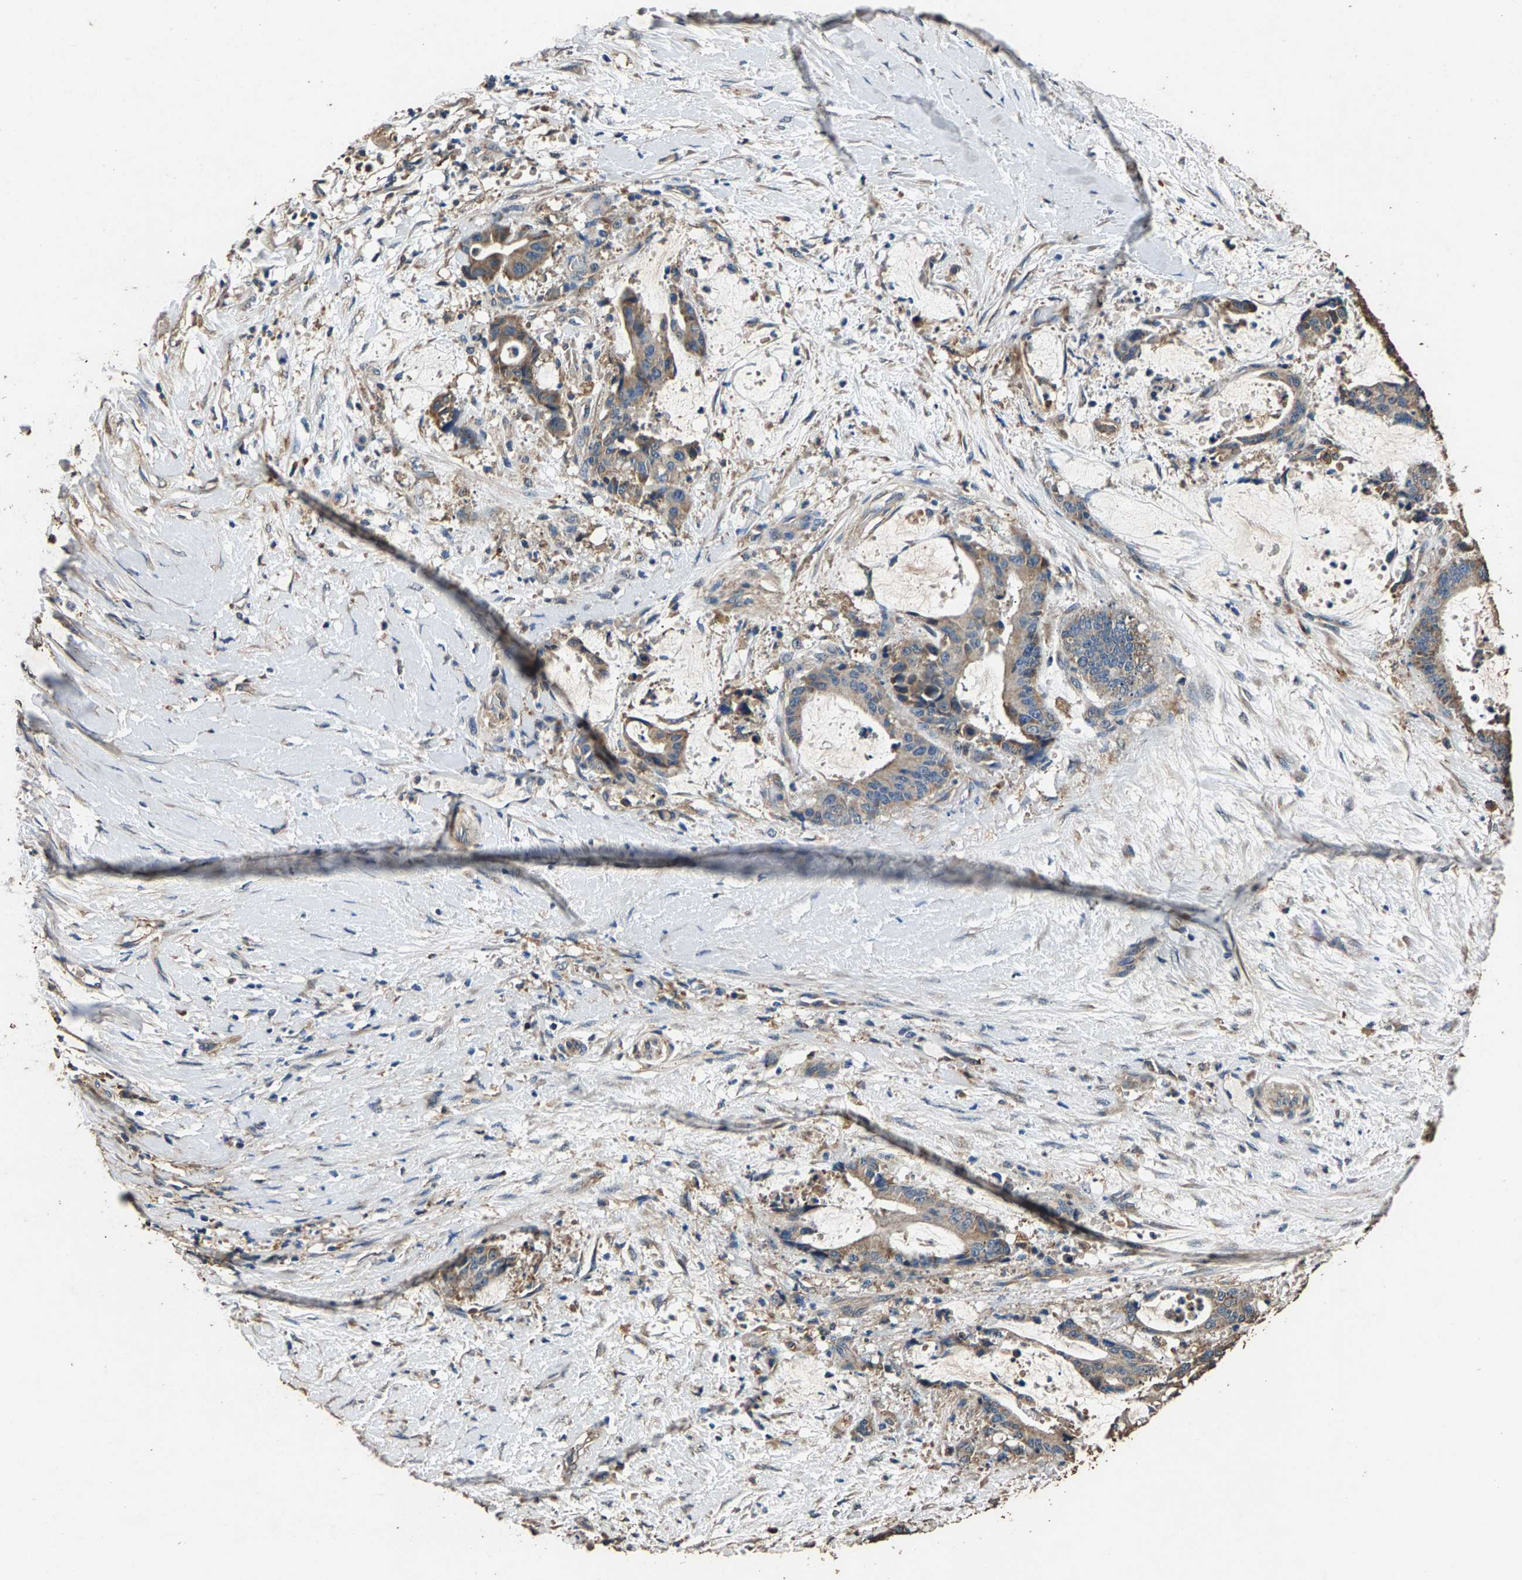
{"staining": {"intensity": "moderate", "quantity": "25%-75%", "location": "cytoplasmic/membranous"}, "tissue": "liver cancer", "cell_type": "Tumor cells", "image_type": "cancer", "snomed": [{"axis": "morphology", "description": "Normal tissue, NOS"}, {"axis": "morphology", "description": "Cholangiocarcinoma"}, {"axis": "topography", "description": "Liver"}, {"axis": "topography", "description": "Peripheral nerve tissue"}], "caption": "This micrograph reveals IHC staining of human liver cancer, with medium moderate cytoplasmic/membranous staining in approximately 25%-75% of tumor cells.", "gene": "MRPL27", "patient": {"sex": "female", "age": 73}}